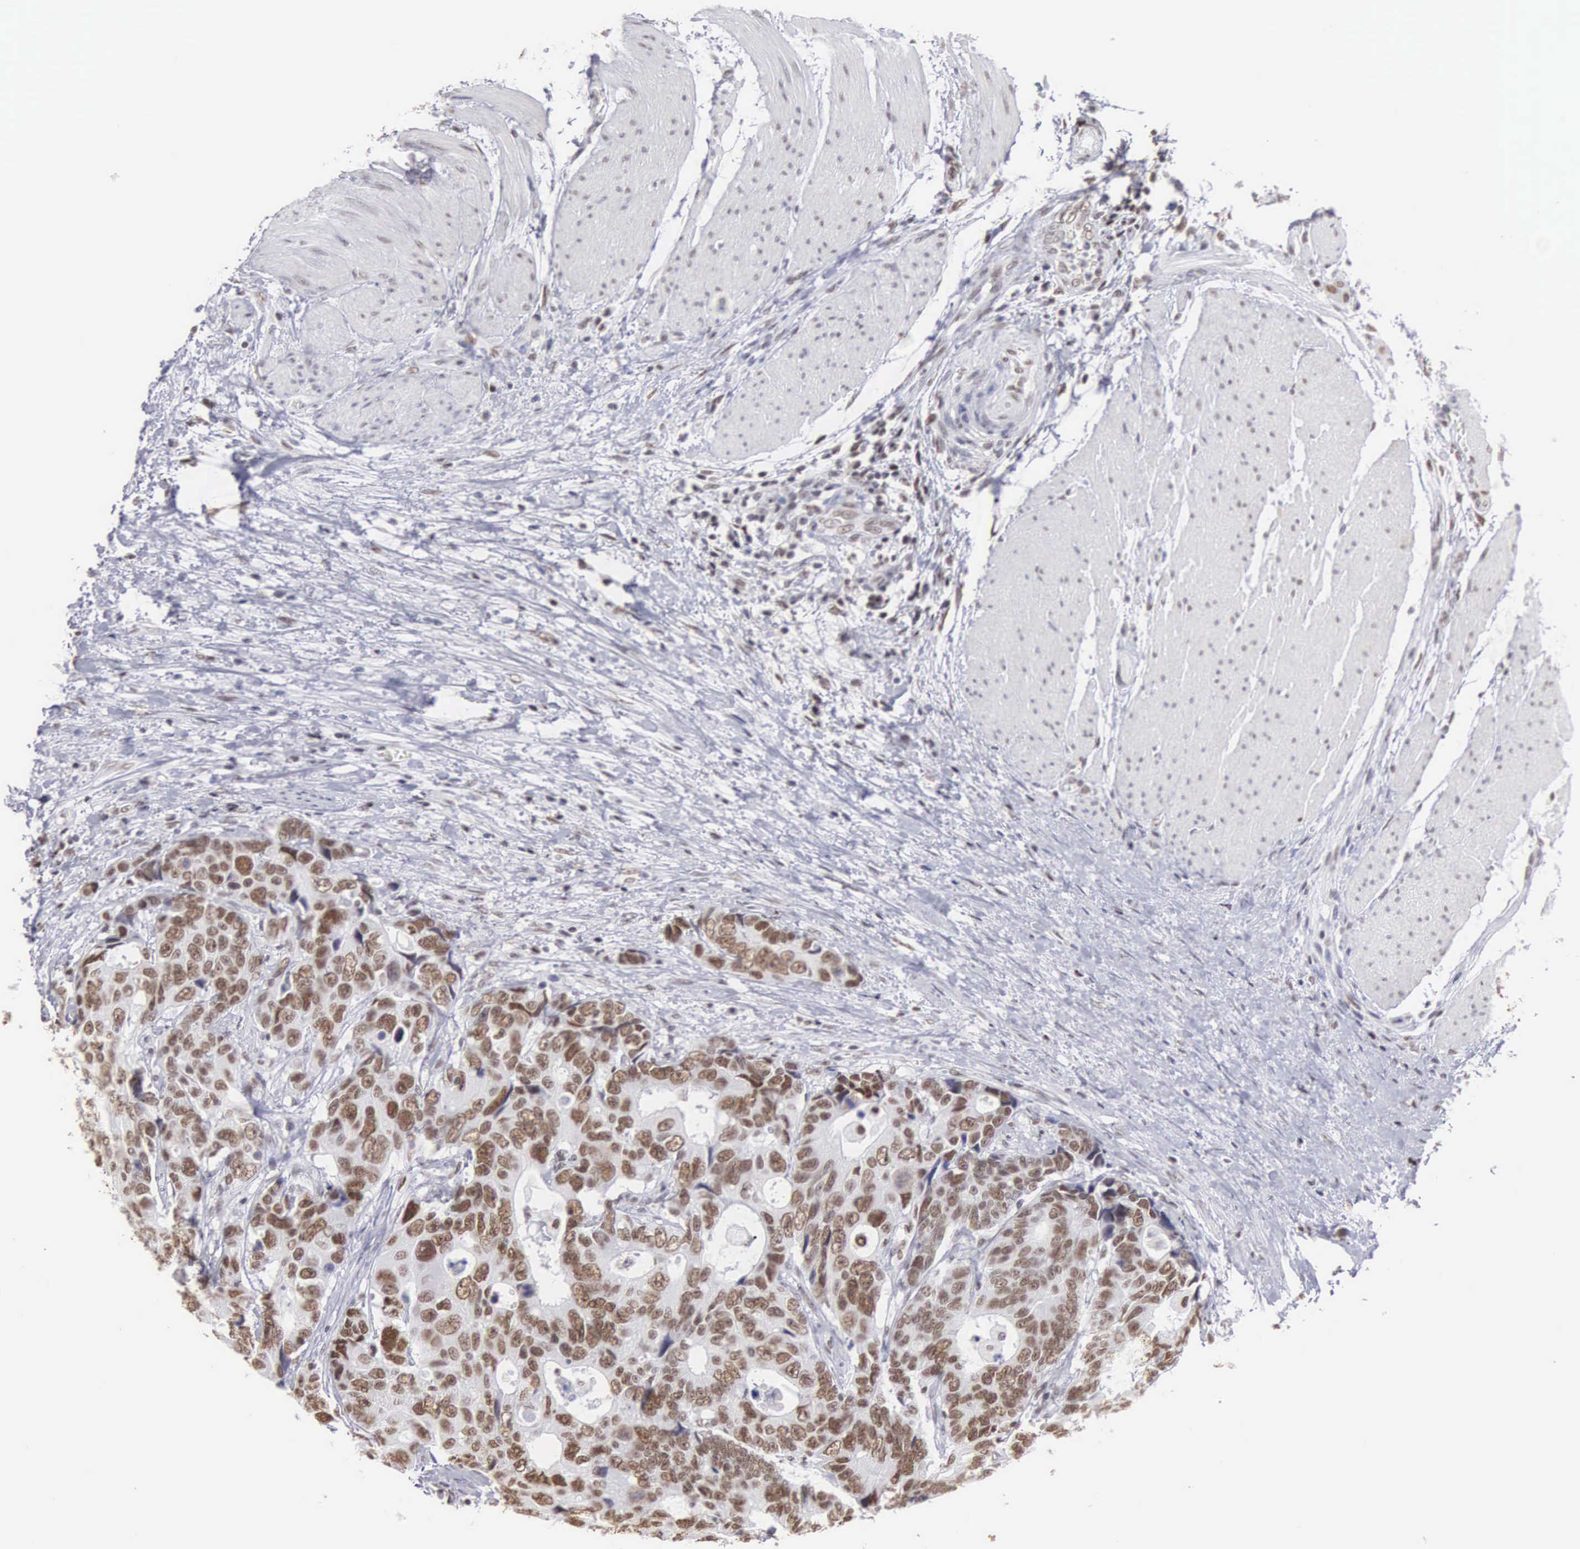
{"staining": {"intensity": "strong", "quantity": ">75%", "location": "nuclear"}, "tissue": "colorectal cancer", "cell_type": "Tumor cells", "image_type": "cancer", "snomed": [{"axis": "morphology", "description": "Adenocarcinoma, NOS"}, {"axis": "topography", "description": "Rectum"}], "caption": "IHC histopathology image of adenocarcinoma (colorectal) stained for a protein (brown), which exhibits high levels of strong nuclear positivity in approximately >75% of tumor cells.", "gene": "CSTF2", "patient": {"sex": "female", "age": 67}}